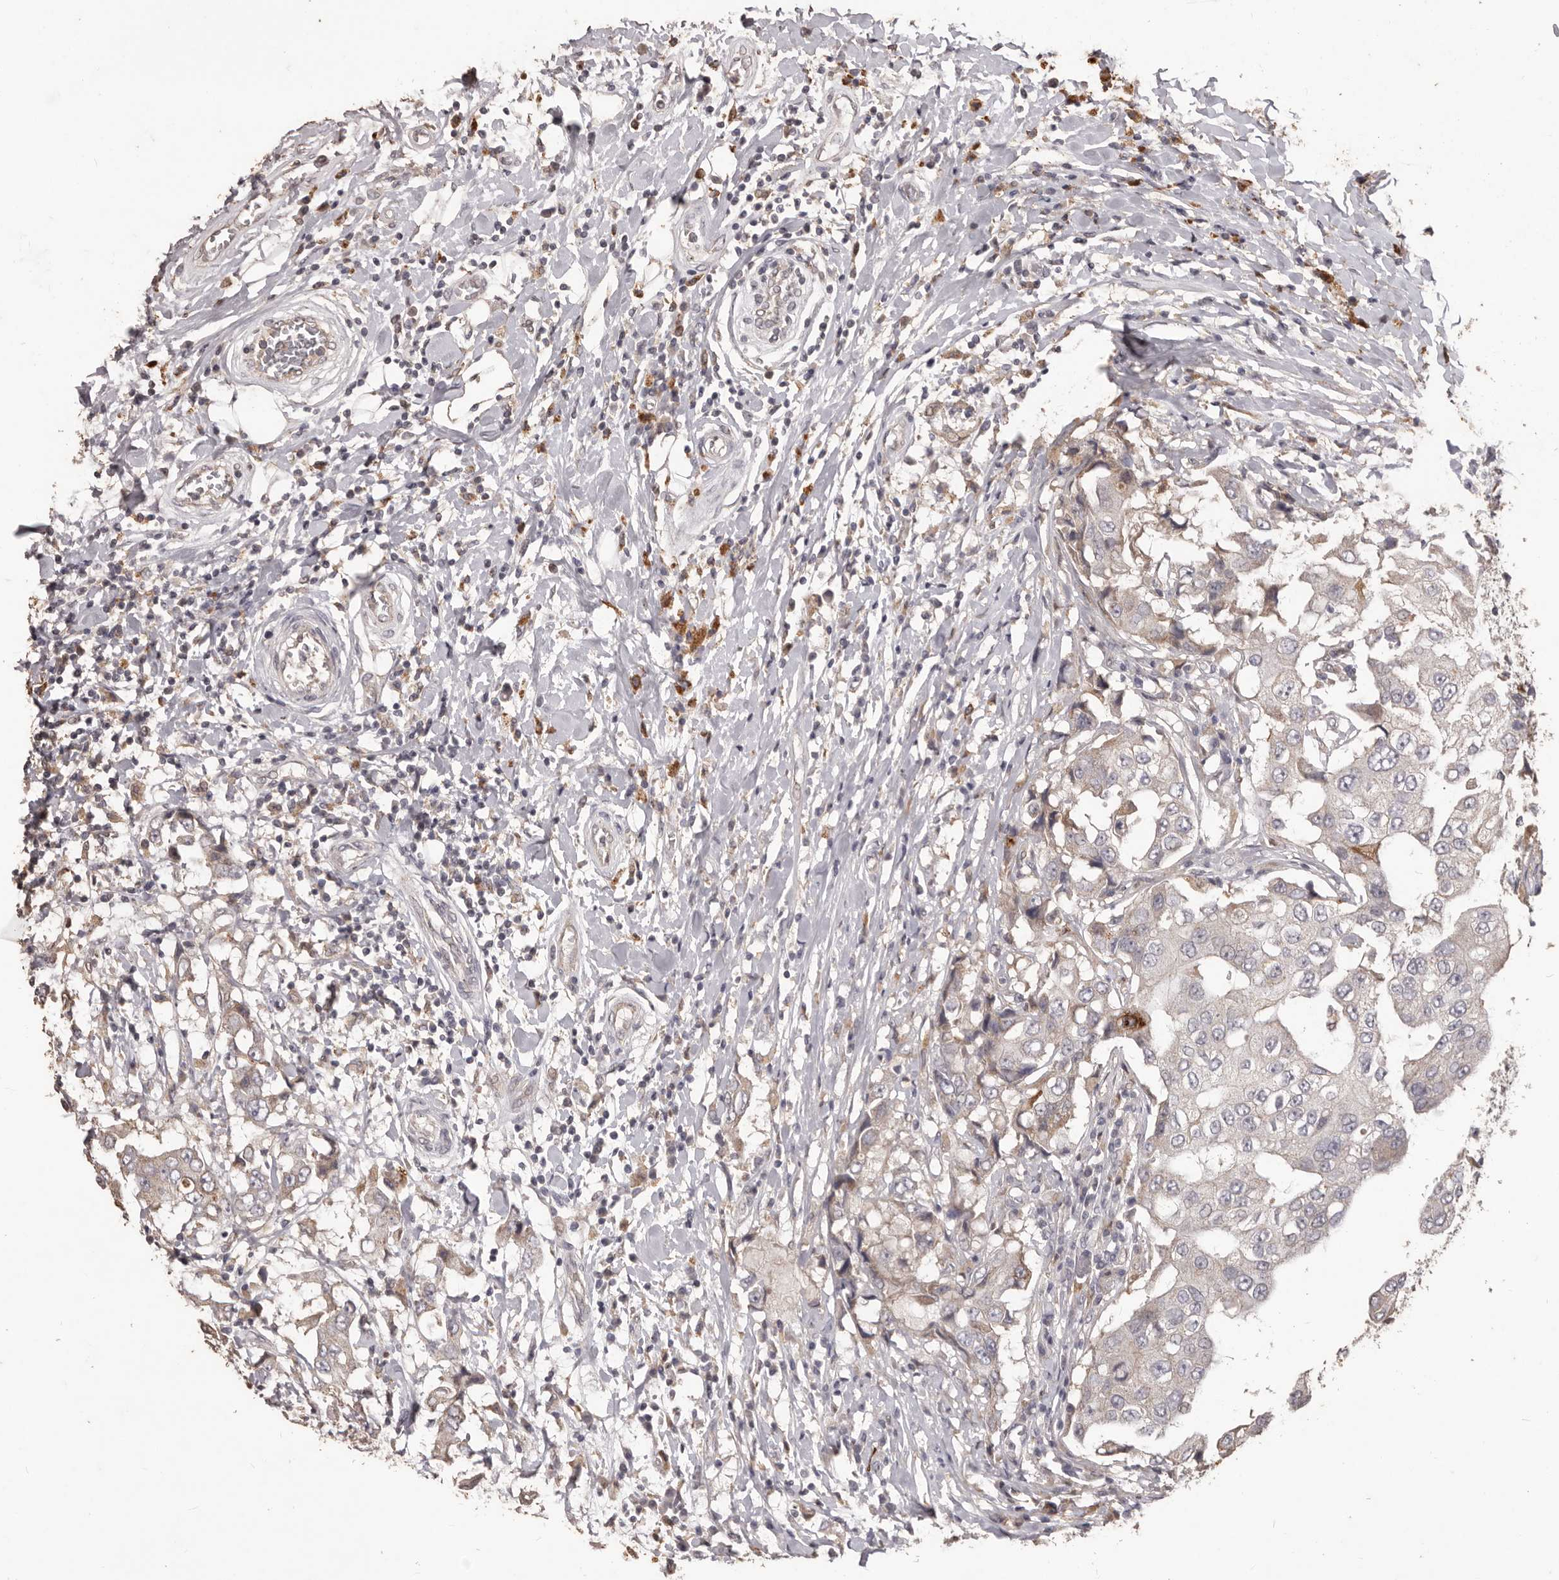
{"staining": {"intensity": "weak", "quantity": "<25%", "location": "cytoplasmic/membranous"}, "tissue": "breast cancer", "cell_type": "Tumor cells", "image_type": "cancer", "snomed": [{"axis": "morphology", "description": "Duct carcinoma"}, {"axis": "topography", "description": "Breast"}], "caption": "This is an immunohistochemistry (IHC) photomicrograph of breast cancer (infiltrating ductal carcinoma). There is no positivity in tumor cells.", "gene": "PRSS27", "patient": {"sex": "female", "age": 27}}